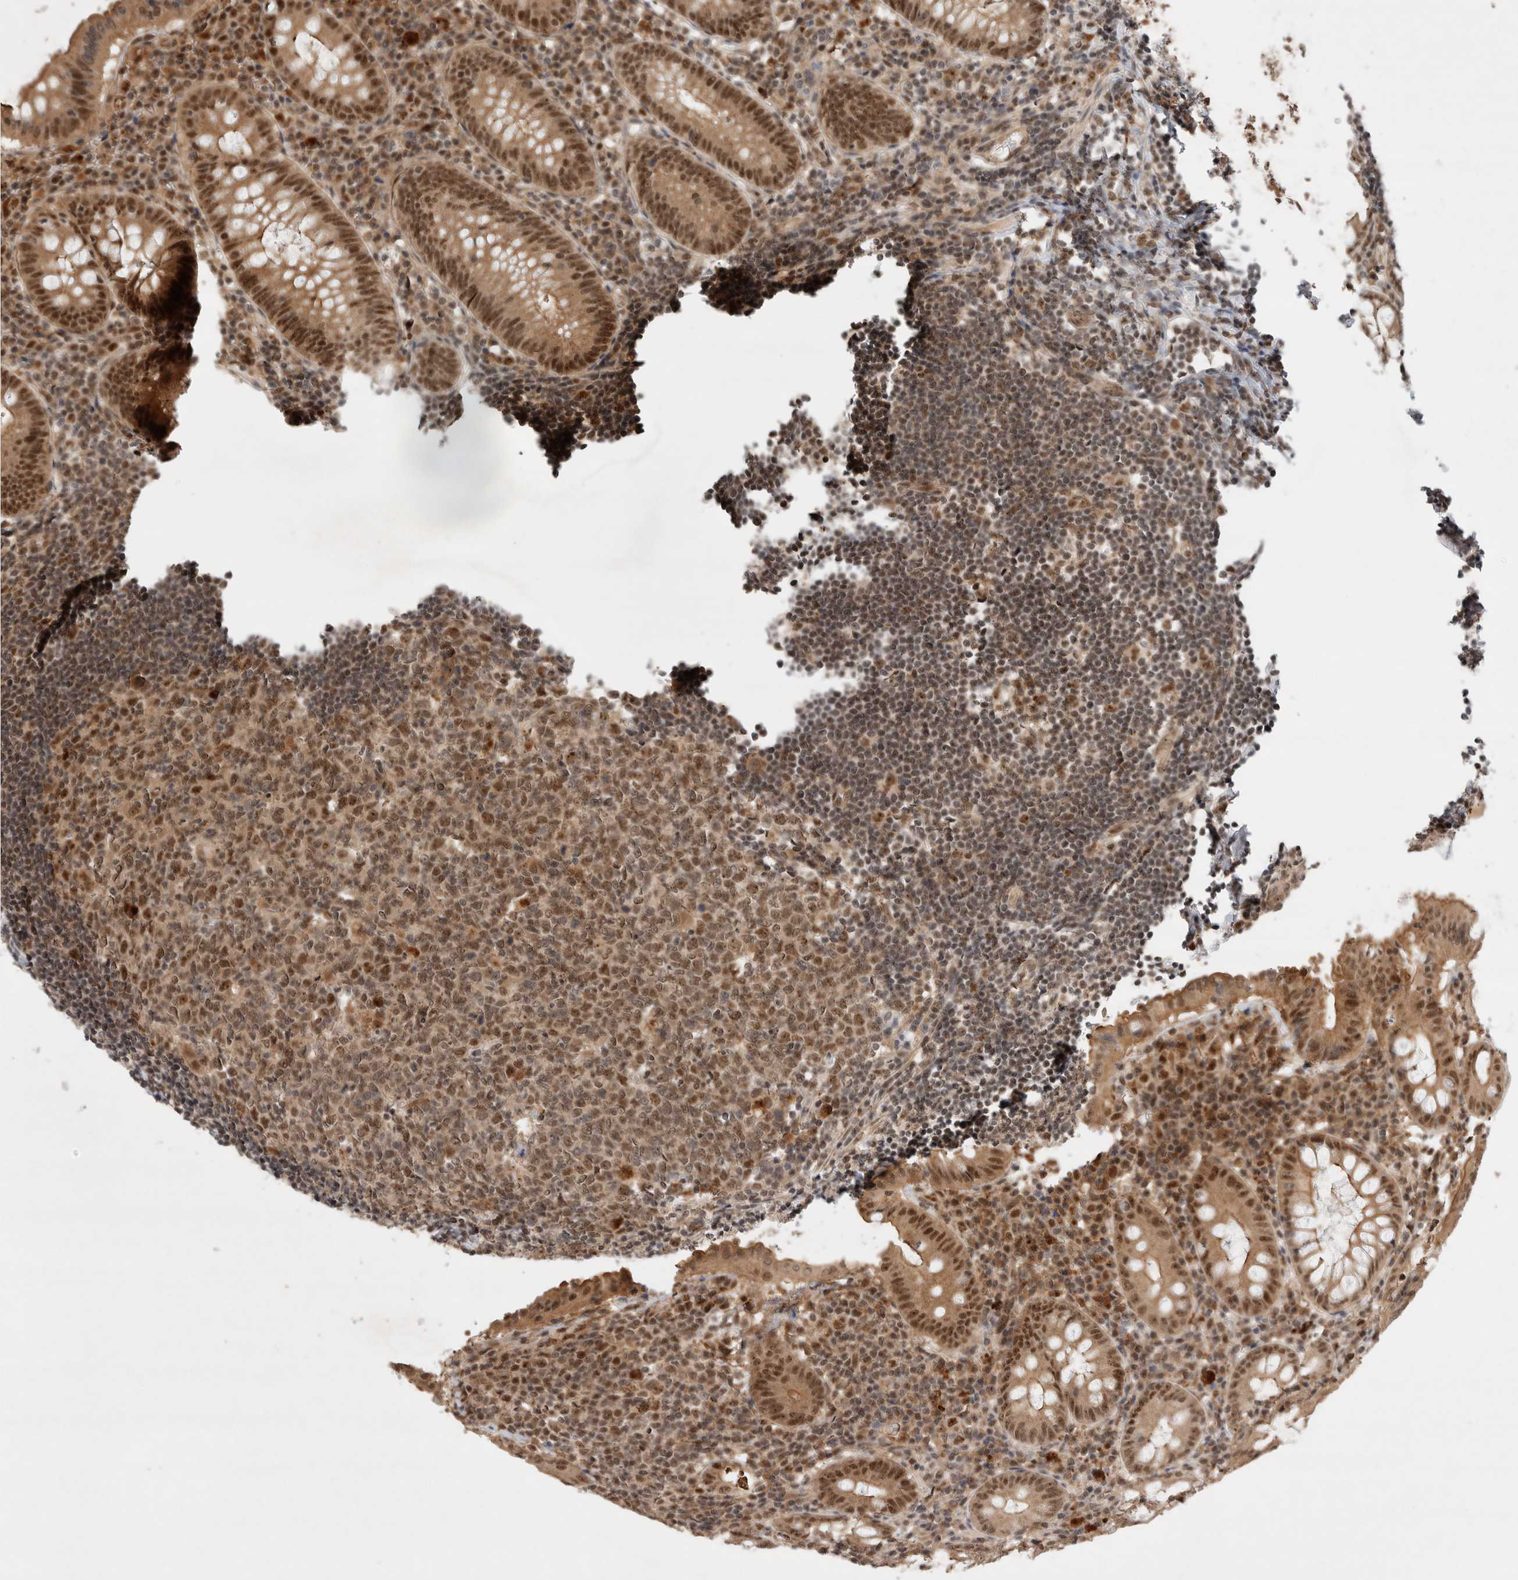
{"staining": {"intensity": "strong", "quantity": "25%-75%", "location": "cytoplasmic/membranous,nuclear"}, "tissue": "appendix", "cell_type": "Glandular cells", "image_type": "normal", "snomed": [{"axis": "morphology", "description": "Normal tissue, NOS"}, {"axis": "topography", "description": "Appendix"}], "caption": "Appendix stained with a brown dye displays strong cytoplasmic/membranous,nuclear positive staining in approximately 25%-75% of glandular cells.", "gene": "MPHOSPH6", "patient": {"sex": "female", "age": 54}}